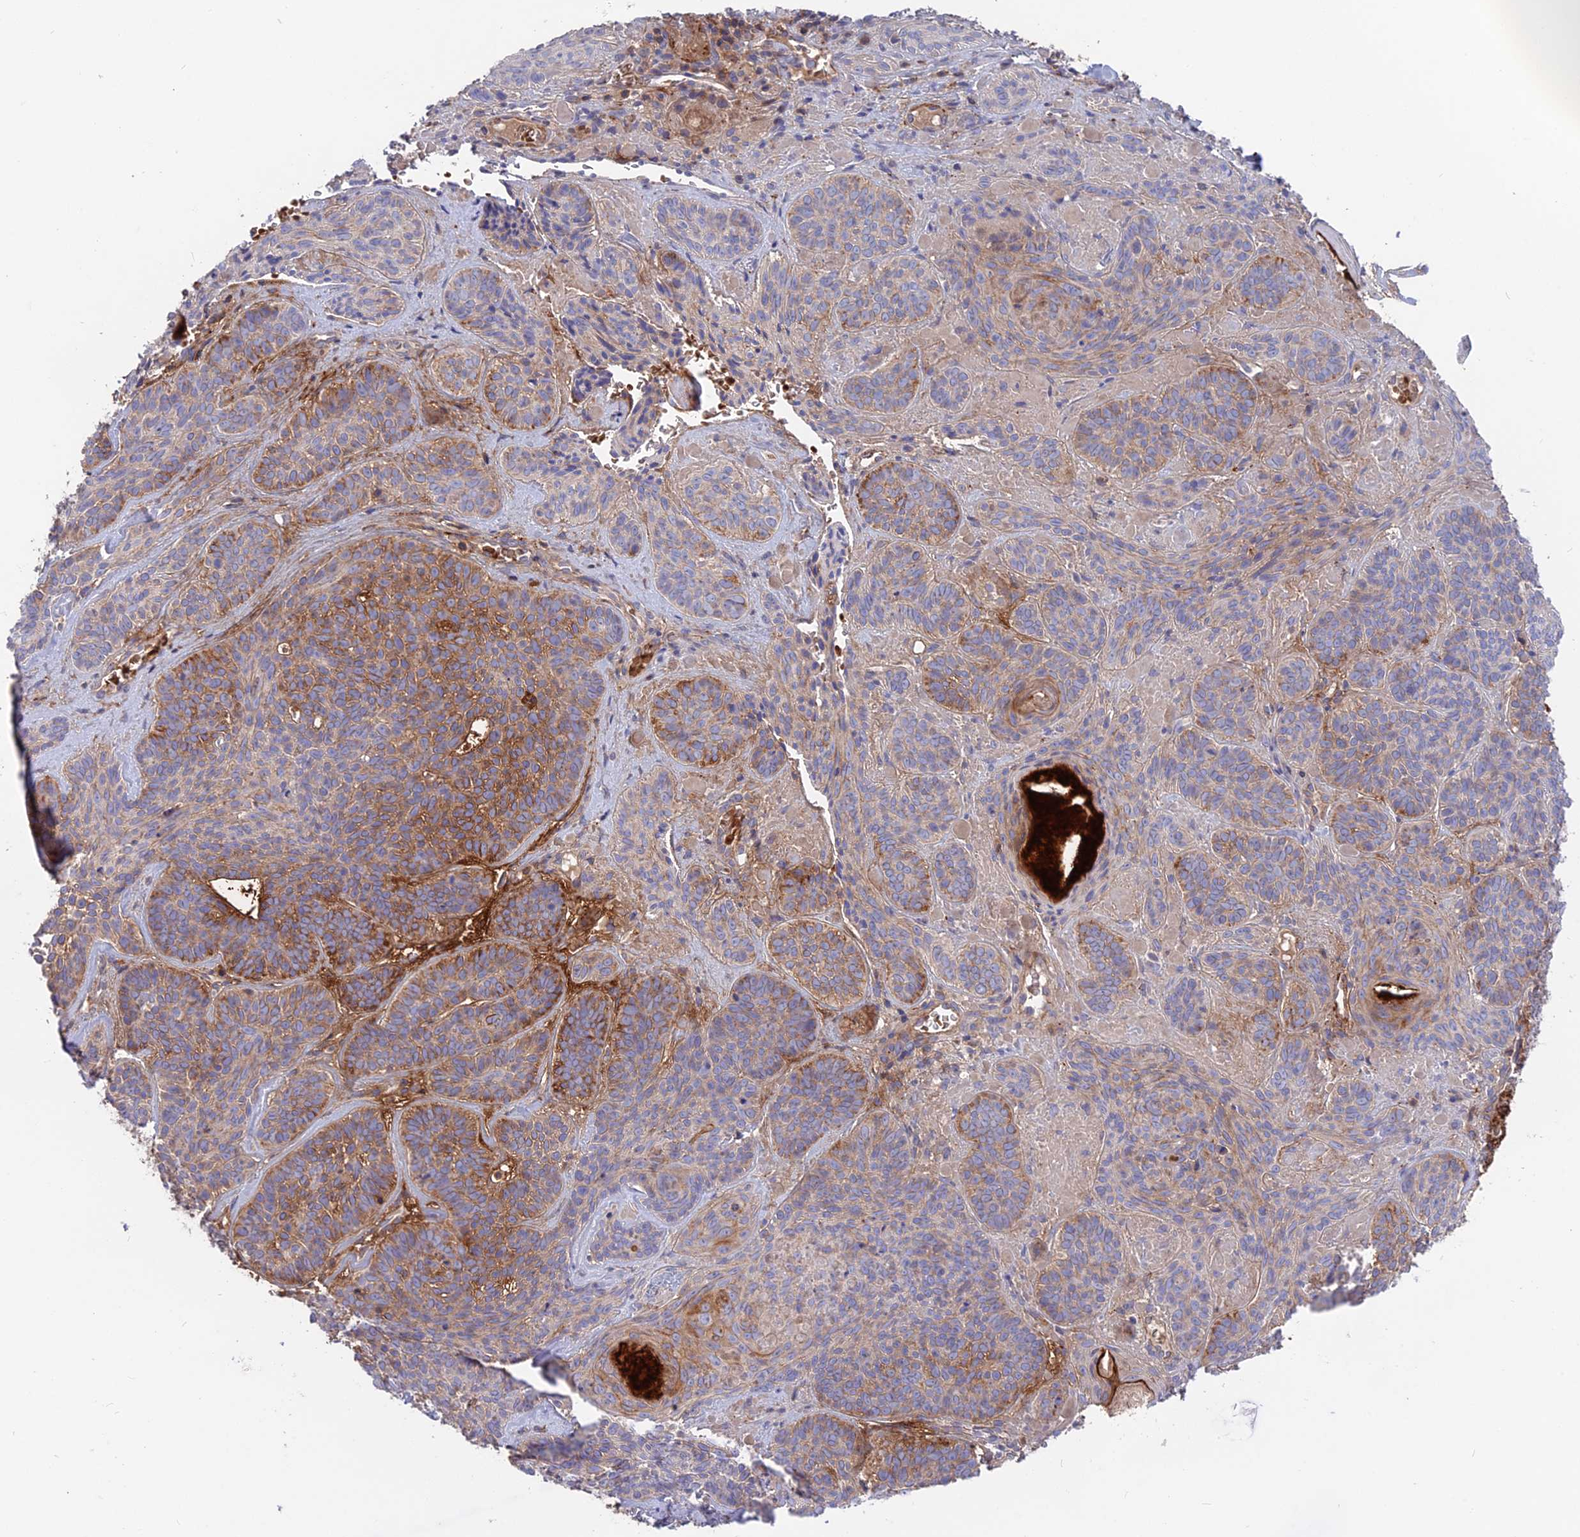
{"staining": {"intensity": "moderate", "quantity": "<25%", "location": "cytoplasmic/membranous"}, "tissue": "skin cancer", "cell_type": "Tumor cells", "image_type": "cancer", "snomed": [{"axis": "morphology", "description": "Basal cell carcinoma"}, {"axis": "topography", "description": "Skin"}], "caption": "The histopathology image shows staining of skin cancer, revealing moderate cytoplasmic/membranous protein positivity (brown color) within tumor cells. The staining is performed using DAB (3,3'-diaminobenzidine) brown chromogen to label protein expression. The nuclei are counter-stained blue using hematoxylin.", "gene": "CPNE7", "patient": {"sex": "male", "age": 85}}